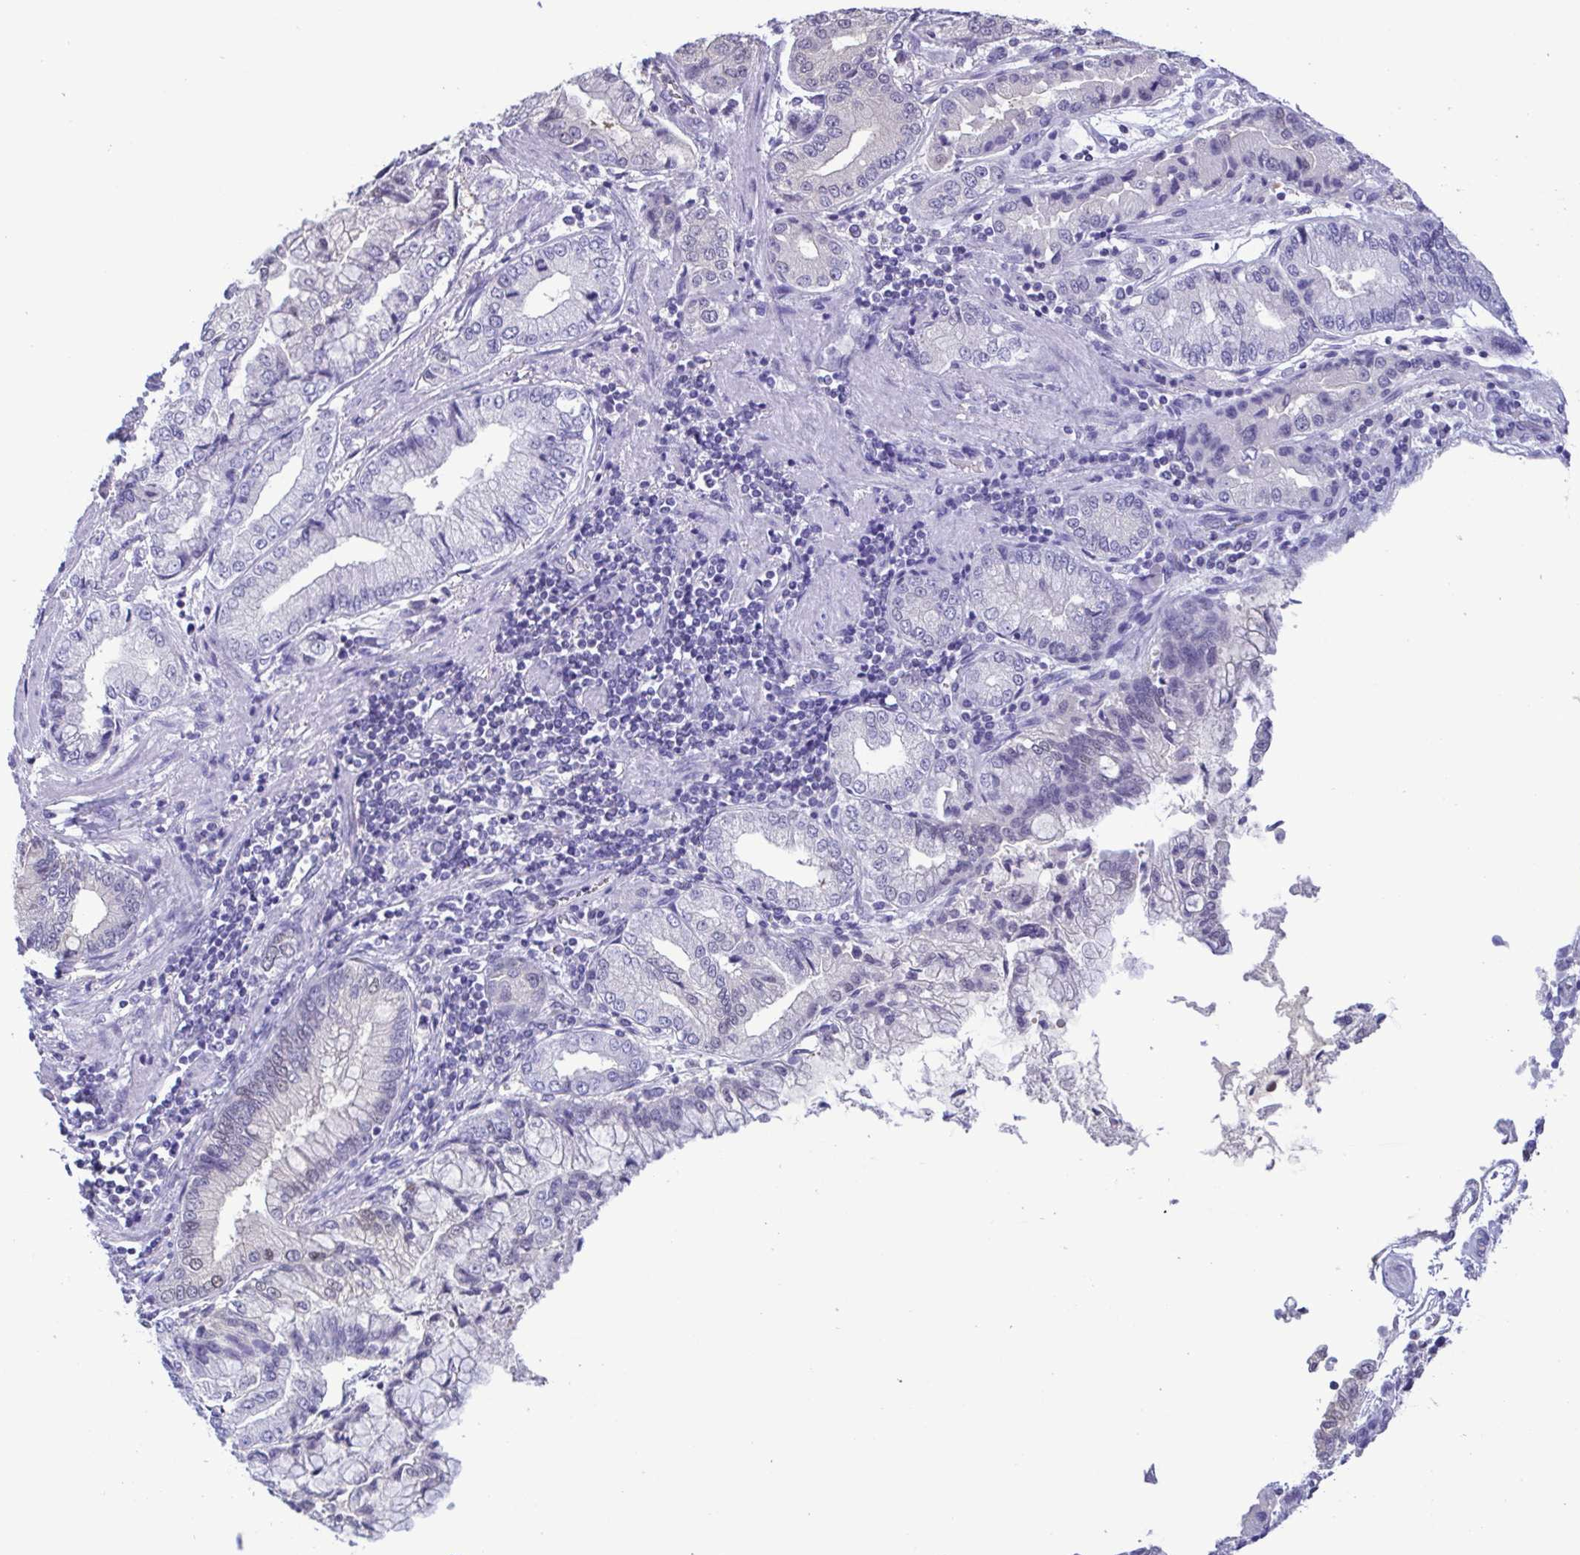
{"staining": {"intensity": "negative", "quantity": "none", "location": "none"}, "tissue": "stomach cancer", "cell_type": "Tumor cells", "image_type": "cancer", "snomed": [{"axis": "morphology", "description": "Adenocarcinoma, NOS"}, {"axis": "topography", "description": "Stomach, upper"}], "caption": "Adenocarcinoma (stomach) was stained to show a protein in brown. There is no significant staining in tumor cells. The staining was performed using DAB (3,3'-diaminobenzidine) to visualize the protein expression in brown, while the nuclei were stained in blue with hematoxylin (Magnification: 20x).", "gene": "LDHC", "patient": {"sex": "female", "age": 74}}